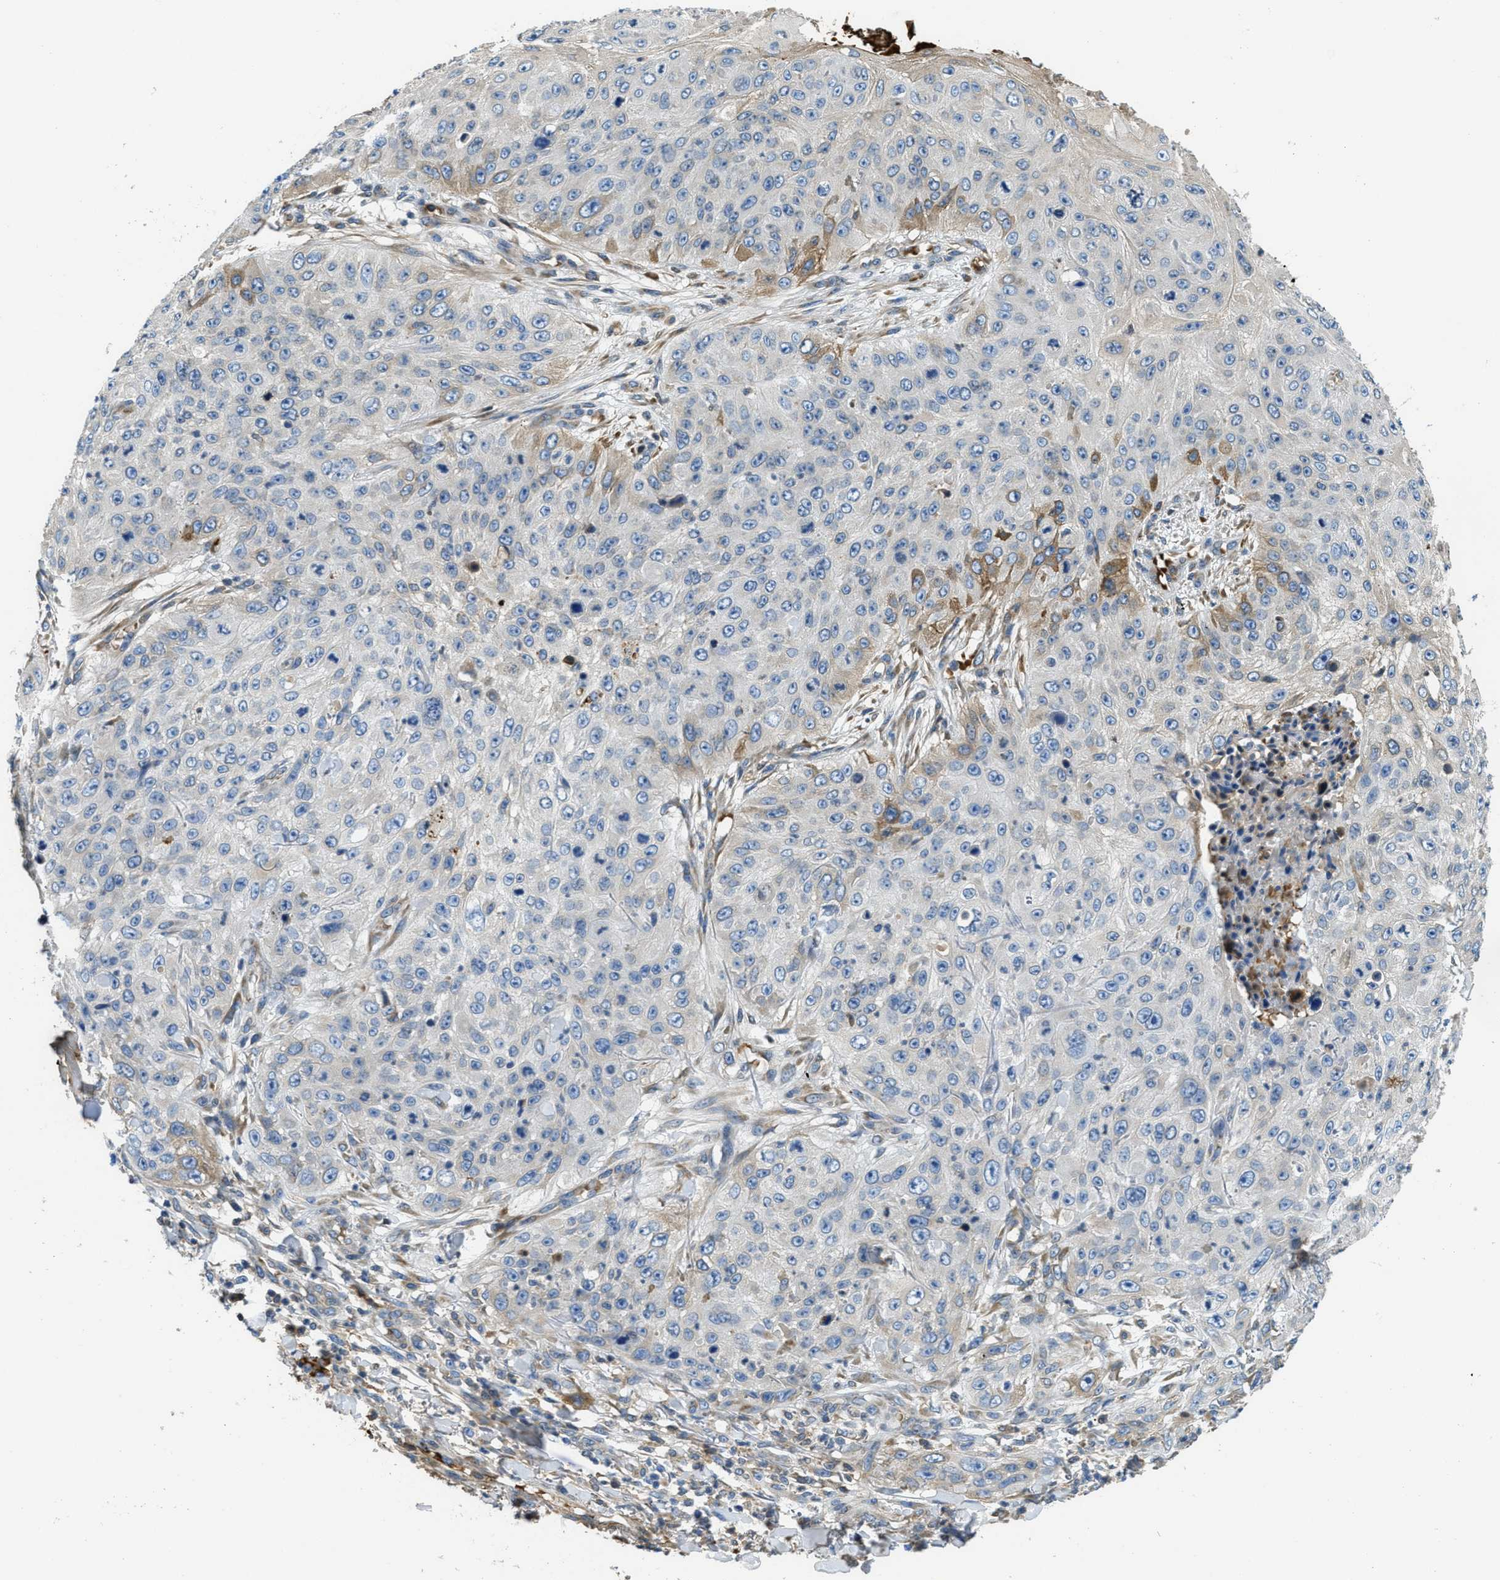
{"staining": {"intensity": "moderate", "quantity": "<25%", "location": "cytoplasmic/membranous"}, "tissue": "skin cancer", "cell_type": "Tumor cells", "image_type": "cancer", "snomed": [{"axis": "morphology", "description": "Squamous cell carcinoma, NOS"}, {"axis": "topography", "description": "Skin"}], "caption": "Skin squamous cell carcinoma stained for a protein exhibits moderate cytoplasmic/membranous positivity in tumor cells.", "gene": "MPDU1", "patient": {"sex": "female", "age": 80}}